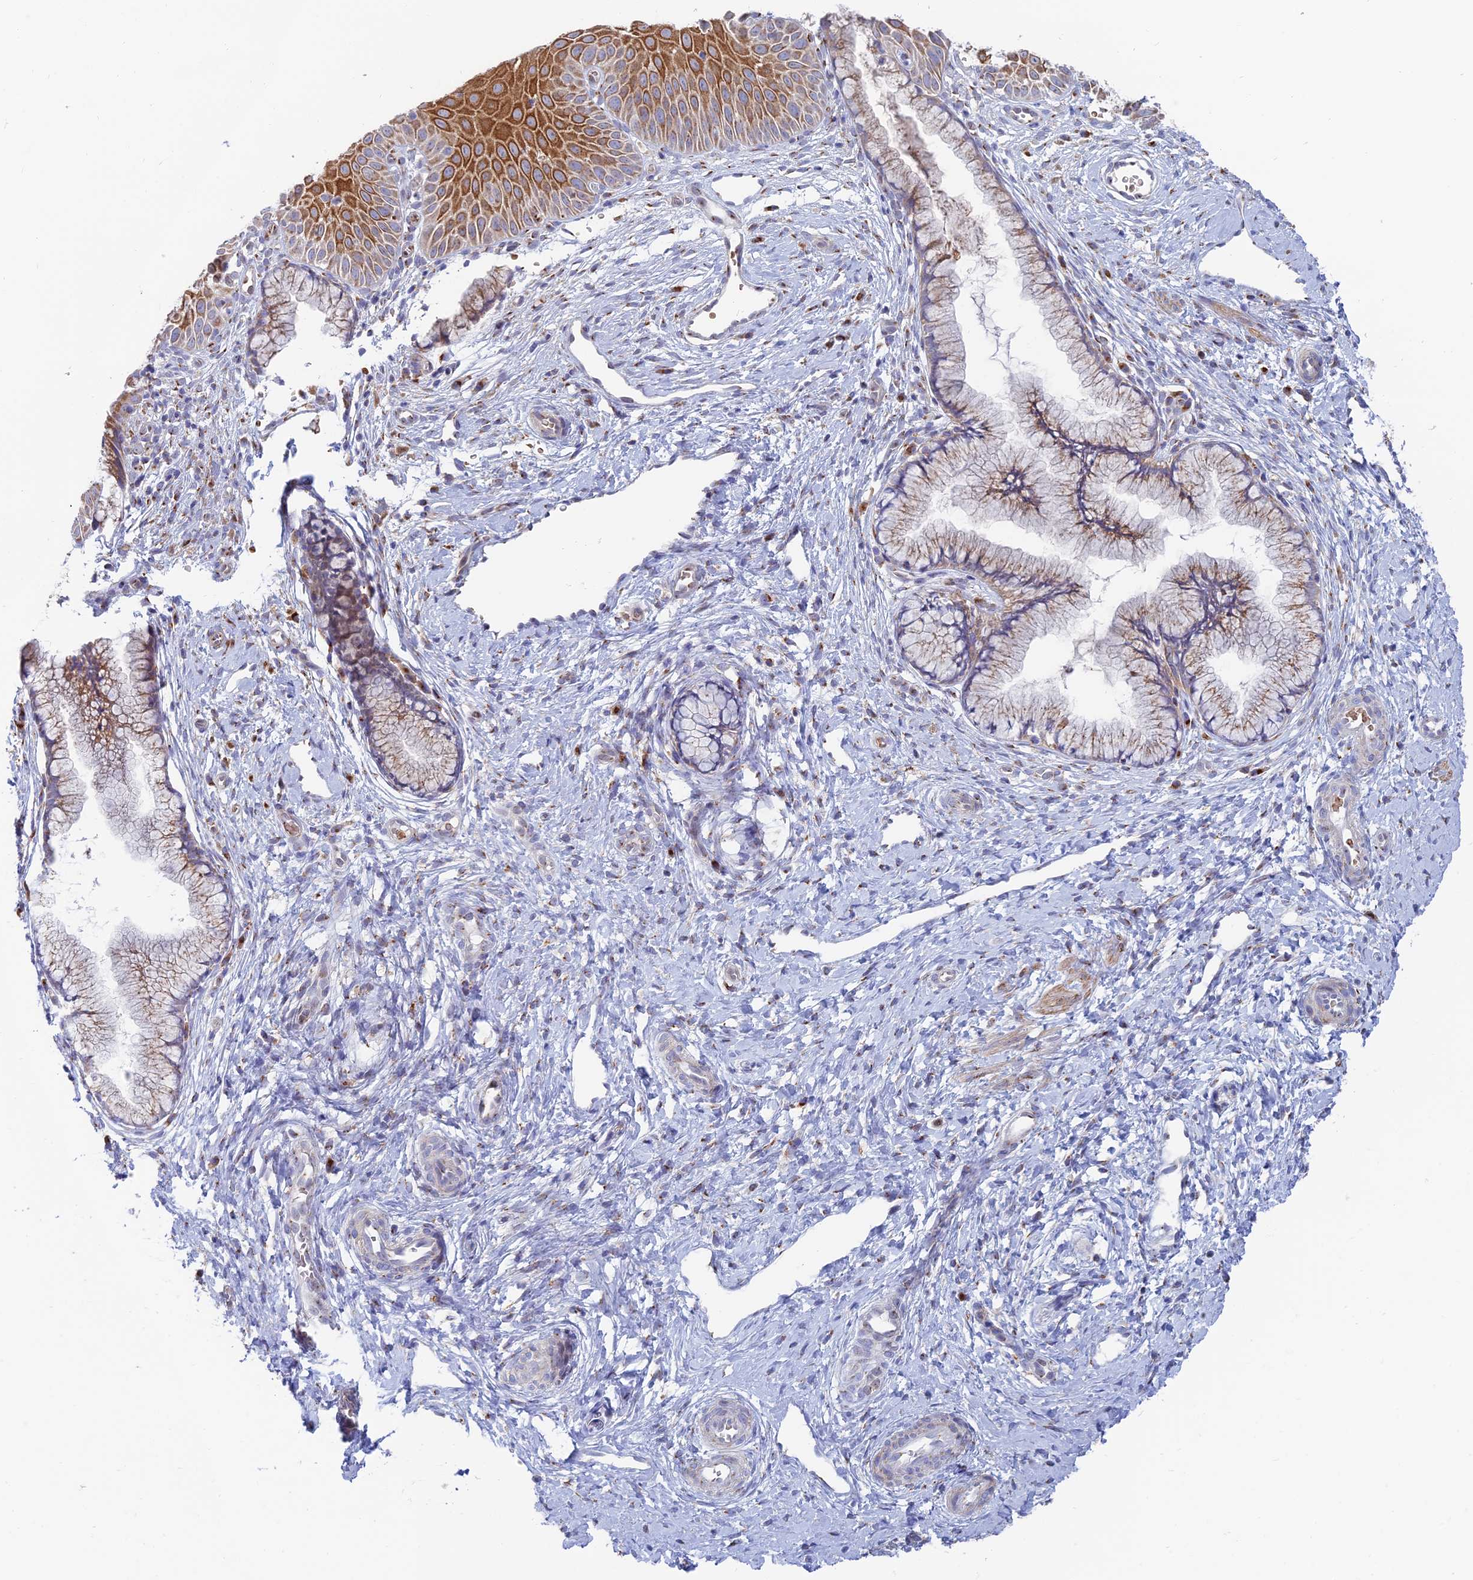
{"staining": {"intensity": "moderate", "quantity": "25%-75%", "location": "cytoplasmic/membranous"}, "tissue": "cervix", "cell_type": "Glandular cells", "image_type": "normal", "snomed": [{"axis": "morphology", "description": "Normal tissue, NOS"}, {"axis": "topography", "description": "Cervix"}], "caption": "The photomicrograph demonstrates staining of unremarkable cervix, revealing moderate cytoplasmic/membranous protein positivity (brown color) within glandular cells.", "gene": "ENSG00000267561", "patient": {"sex": "female", "age": 36}}